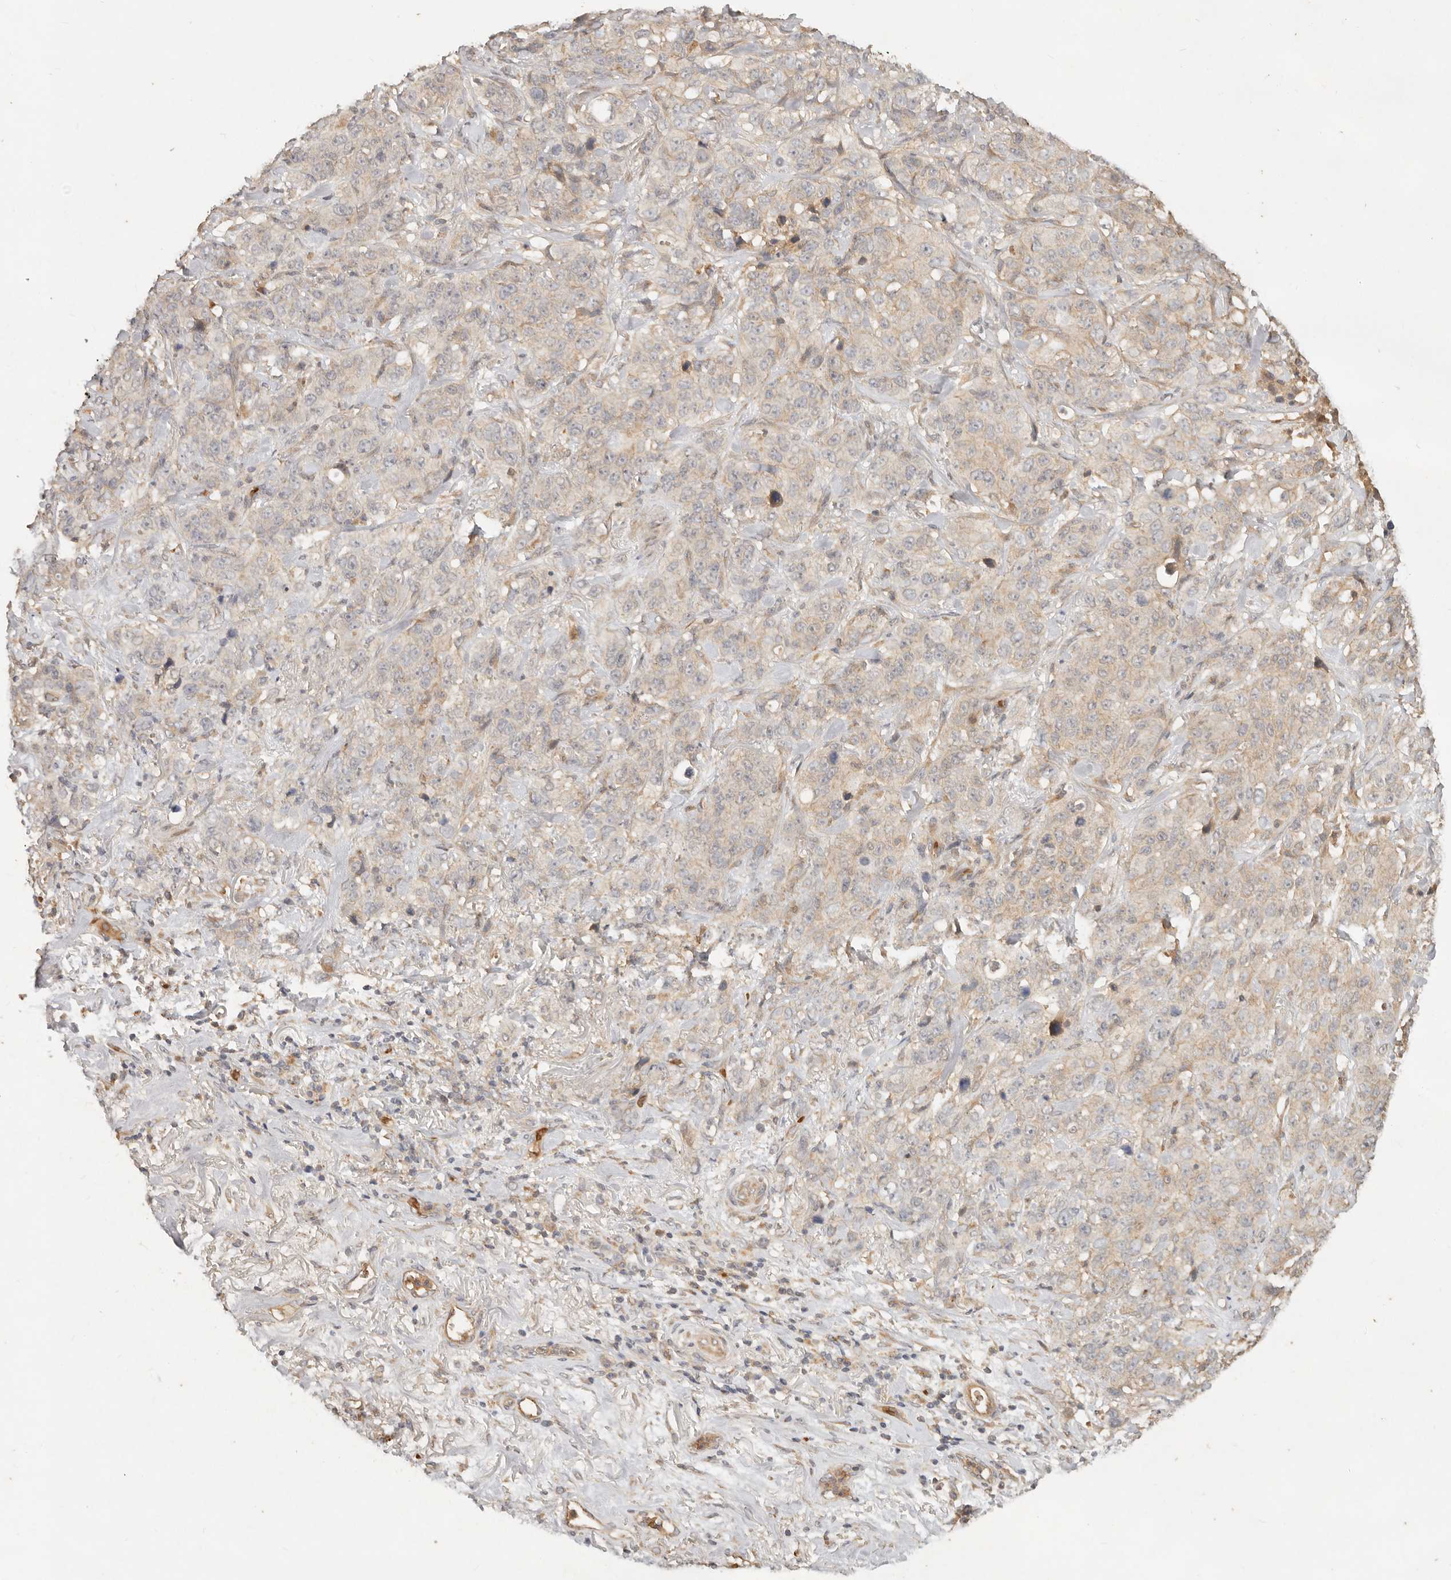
{"staining": {"intensity": "weak", "quantity": "25%-75%", "location": "cytoplasmic/membranous"}, "tissue": "stomach cancer", "cell_type": "Tumor cells", "image_type": "cancer", "snomed": [{"axis": "morphology", "description": "Adenocarcinoma, NOS"}, {"axis": "topography", "description": "Stomach"}], "caption": "Human stomach cancer stained with a protein marker shows weak staining in tumor cells.", "gene": "FREM2", "patient": {"sex": "male", "age": 48}}